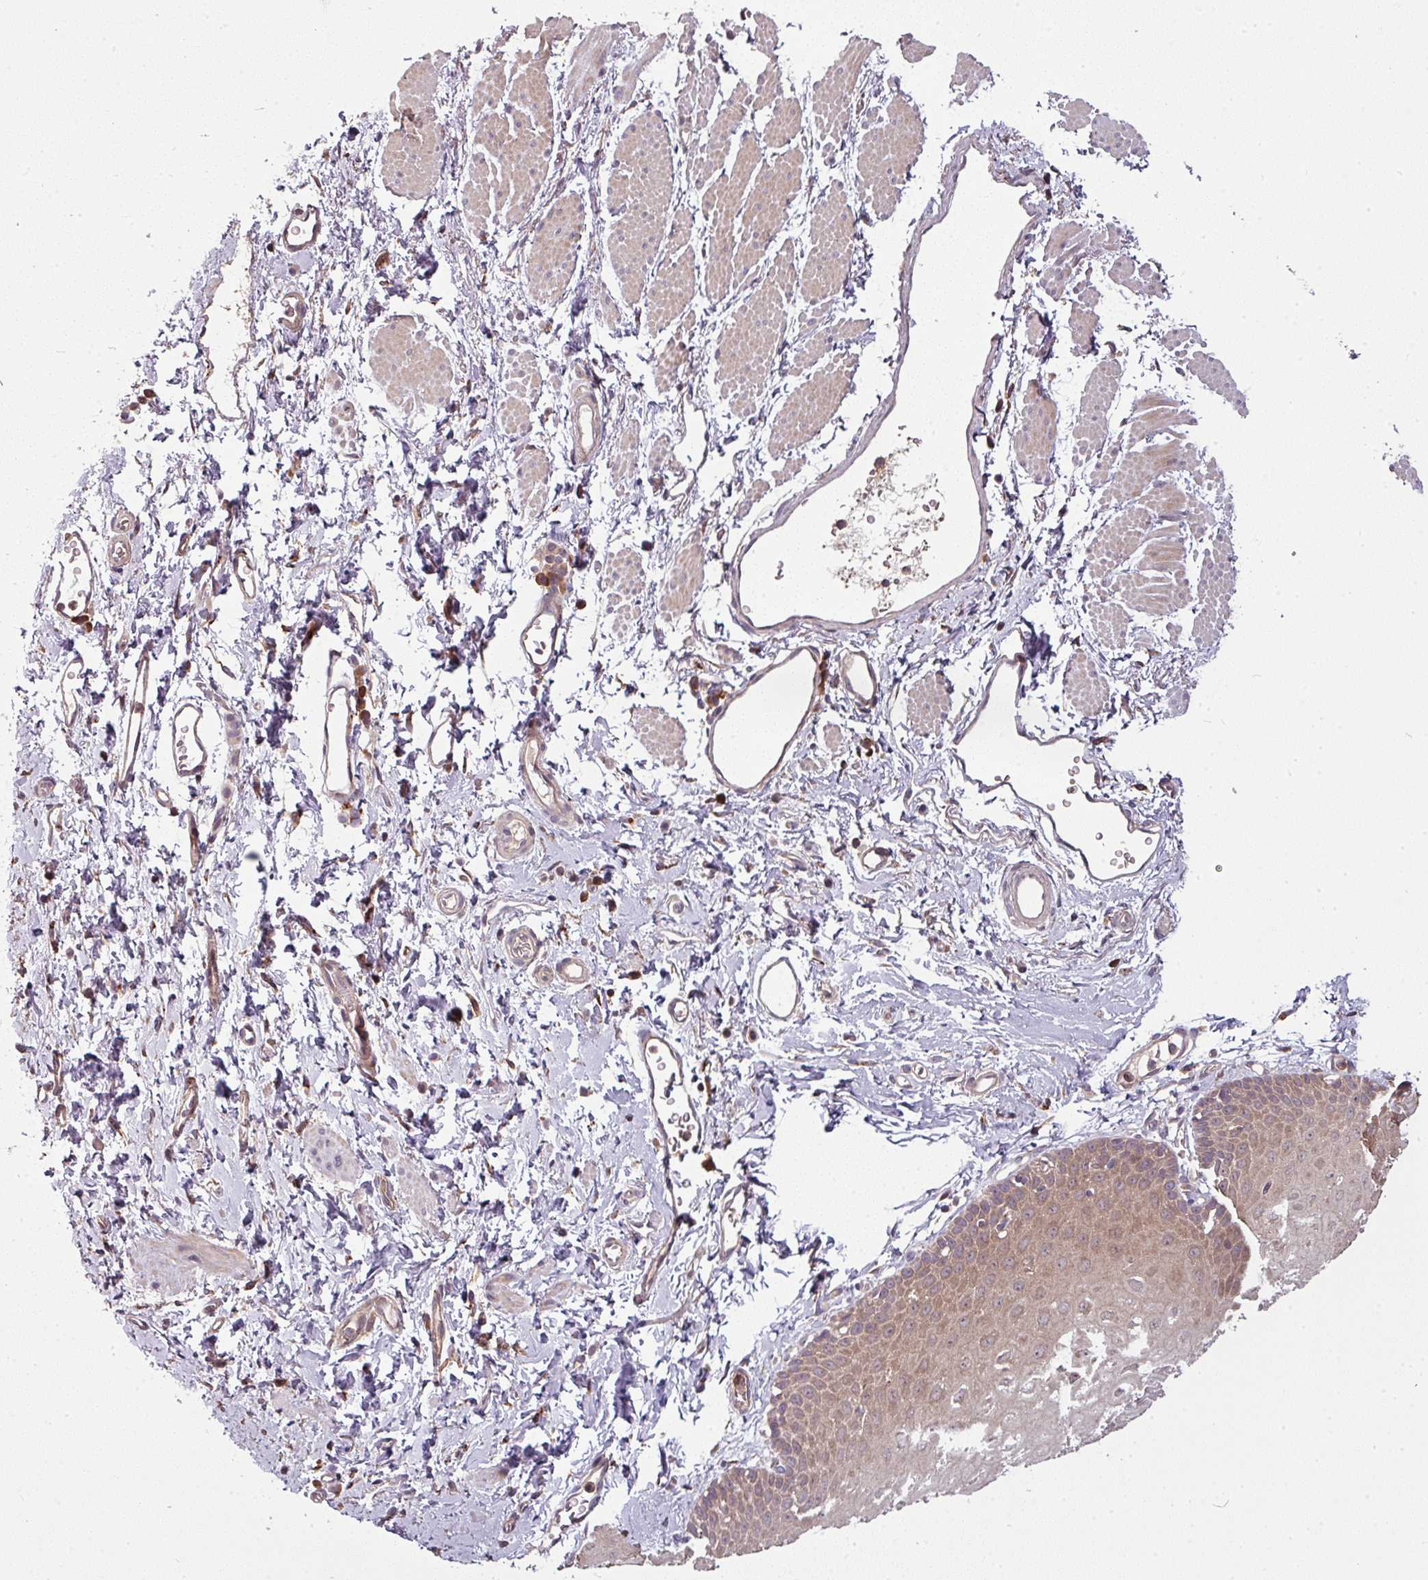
{"staining": {"intensity": "moderate", "quantity": ">75%", "location": "cytoplasmic/membranous,nuclear"}, "tissue": "esophagus", "cell_type": "Squamous epithelial cells", "image_type": "normal", "snomed": [{"axis": "morphology", "description": "Normal tissue, NOS"}, {"axis": "topography", "description": "Esophagus"}], "caption": "Immunohistochemistry (IHC) histopathology image of benign esophagus: esophagus stained using IHC reveals medium levels of moderate protein expression localized specifically in the cytoplasmic/membranous,nuclear of squamous epithelial cells, appearing as a cytoplasmic/membranous,nuclear brown color.", "gene": "GSKIP", "patient": {"sex": "male", "age": 70}}